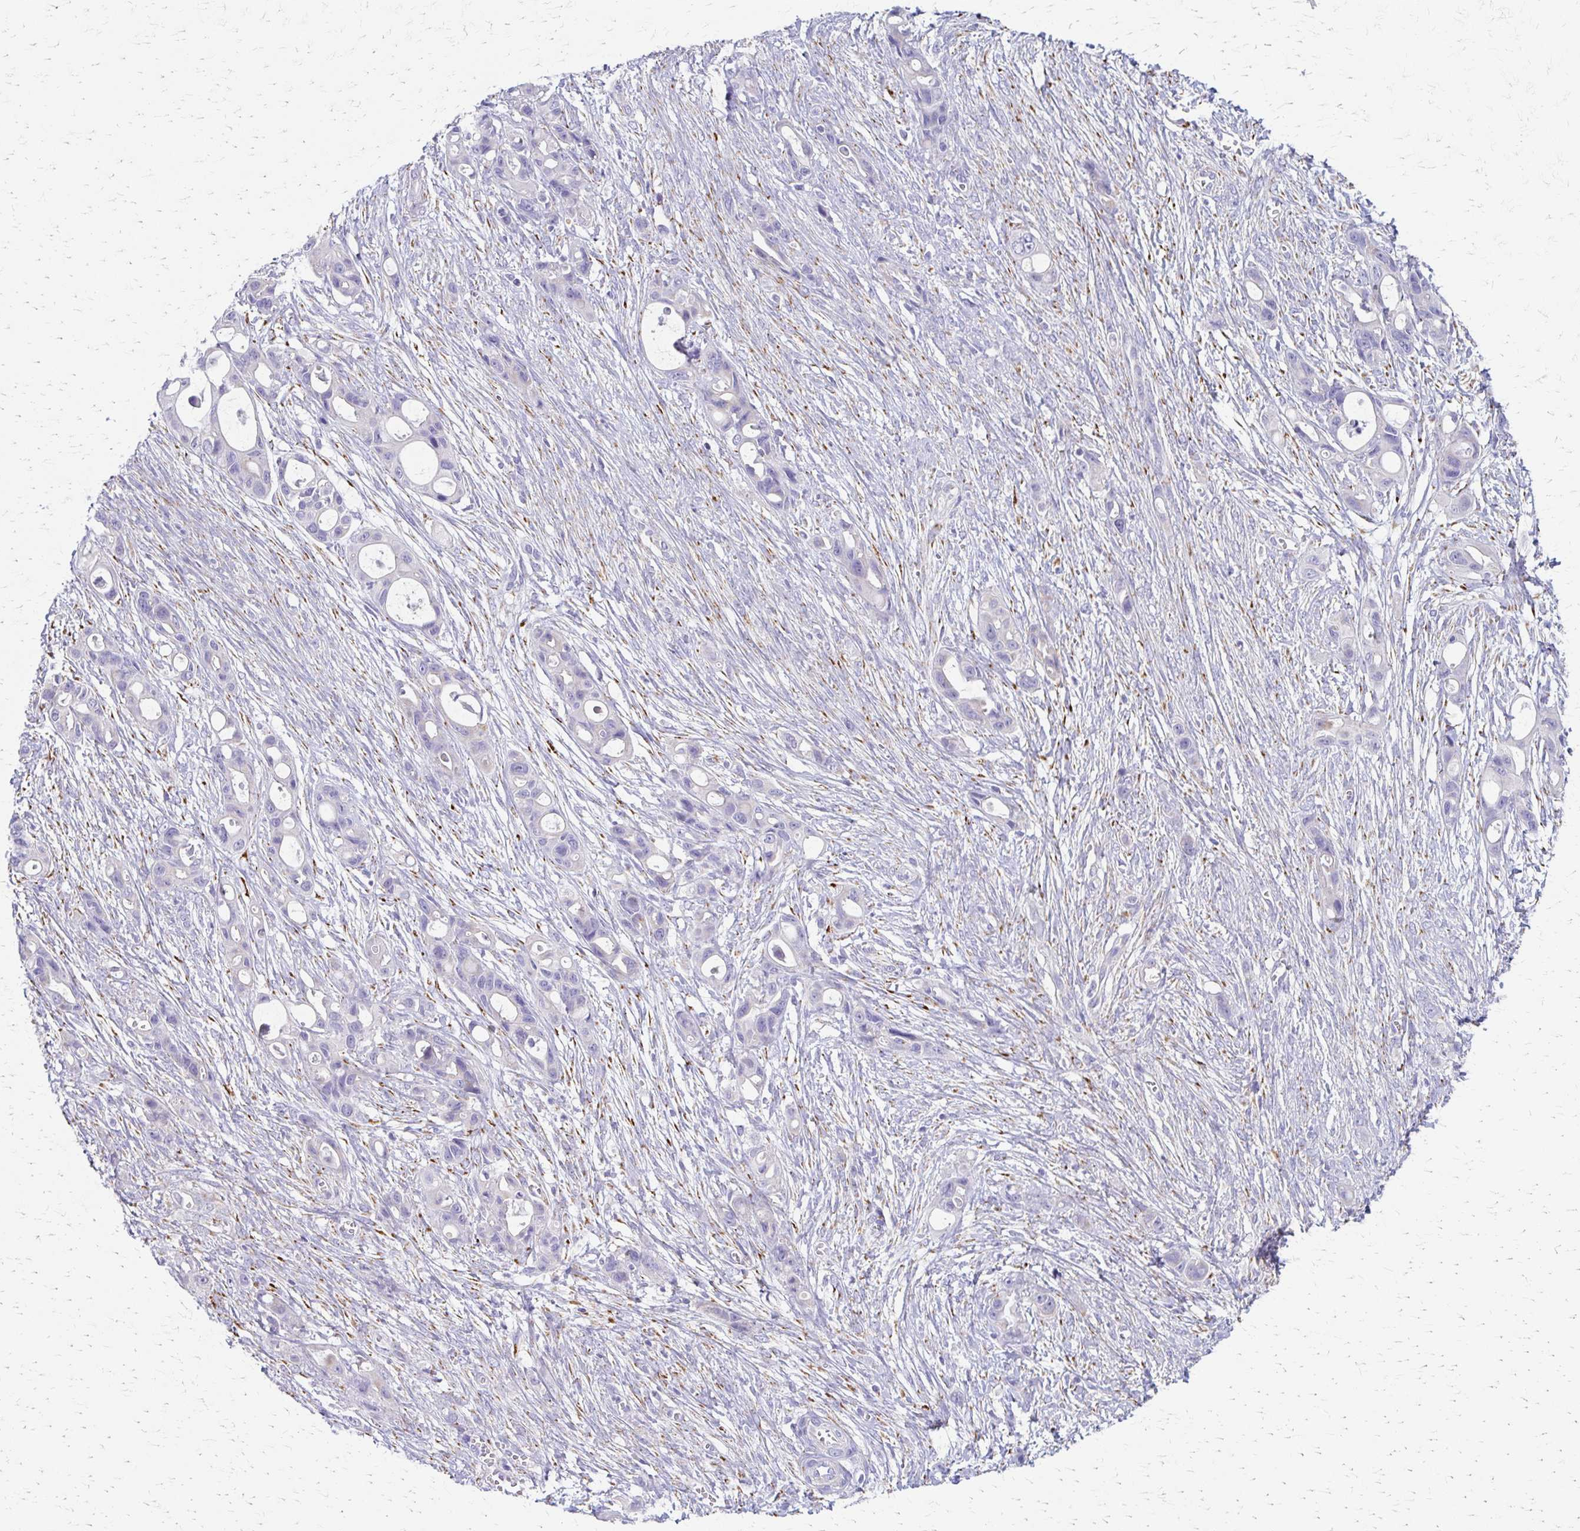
{"staining": {"intensity": "negative", "quantity": "none", "location": "none"}, "tissue": "ovarian cancer", "cell_type": "Tumor cells", "image_type": "cancer", "snomed": [{"axis": "morphology", "description": "Cystadenocarcinoma, mucinous, NOS"}, {"axis": "topography", "description": "Ovary"}], "caption": "DAB immunohistochemical staining of ovarian mucinous cystadenocarcinoma displays no significant expression in tumor cells. (Brightfield microscopy of DAB IHC at high magnification).", "gene": "ZSCAN5B", "patient": {"sex": "female", "age": 70}}